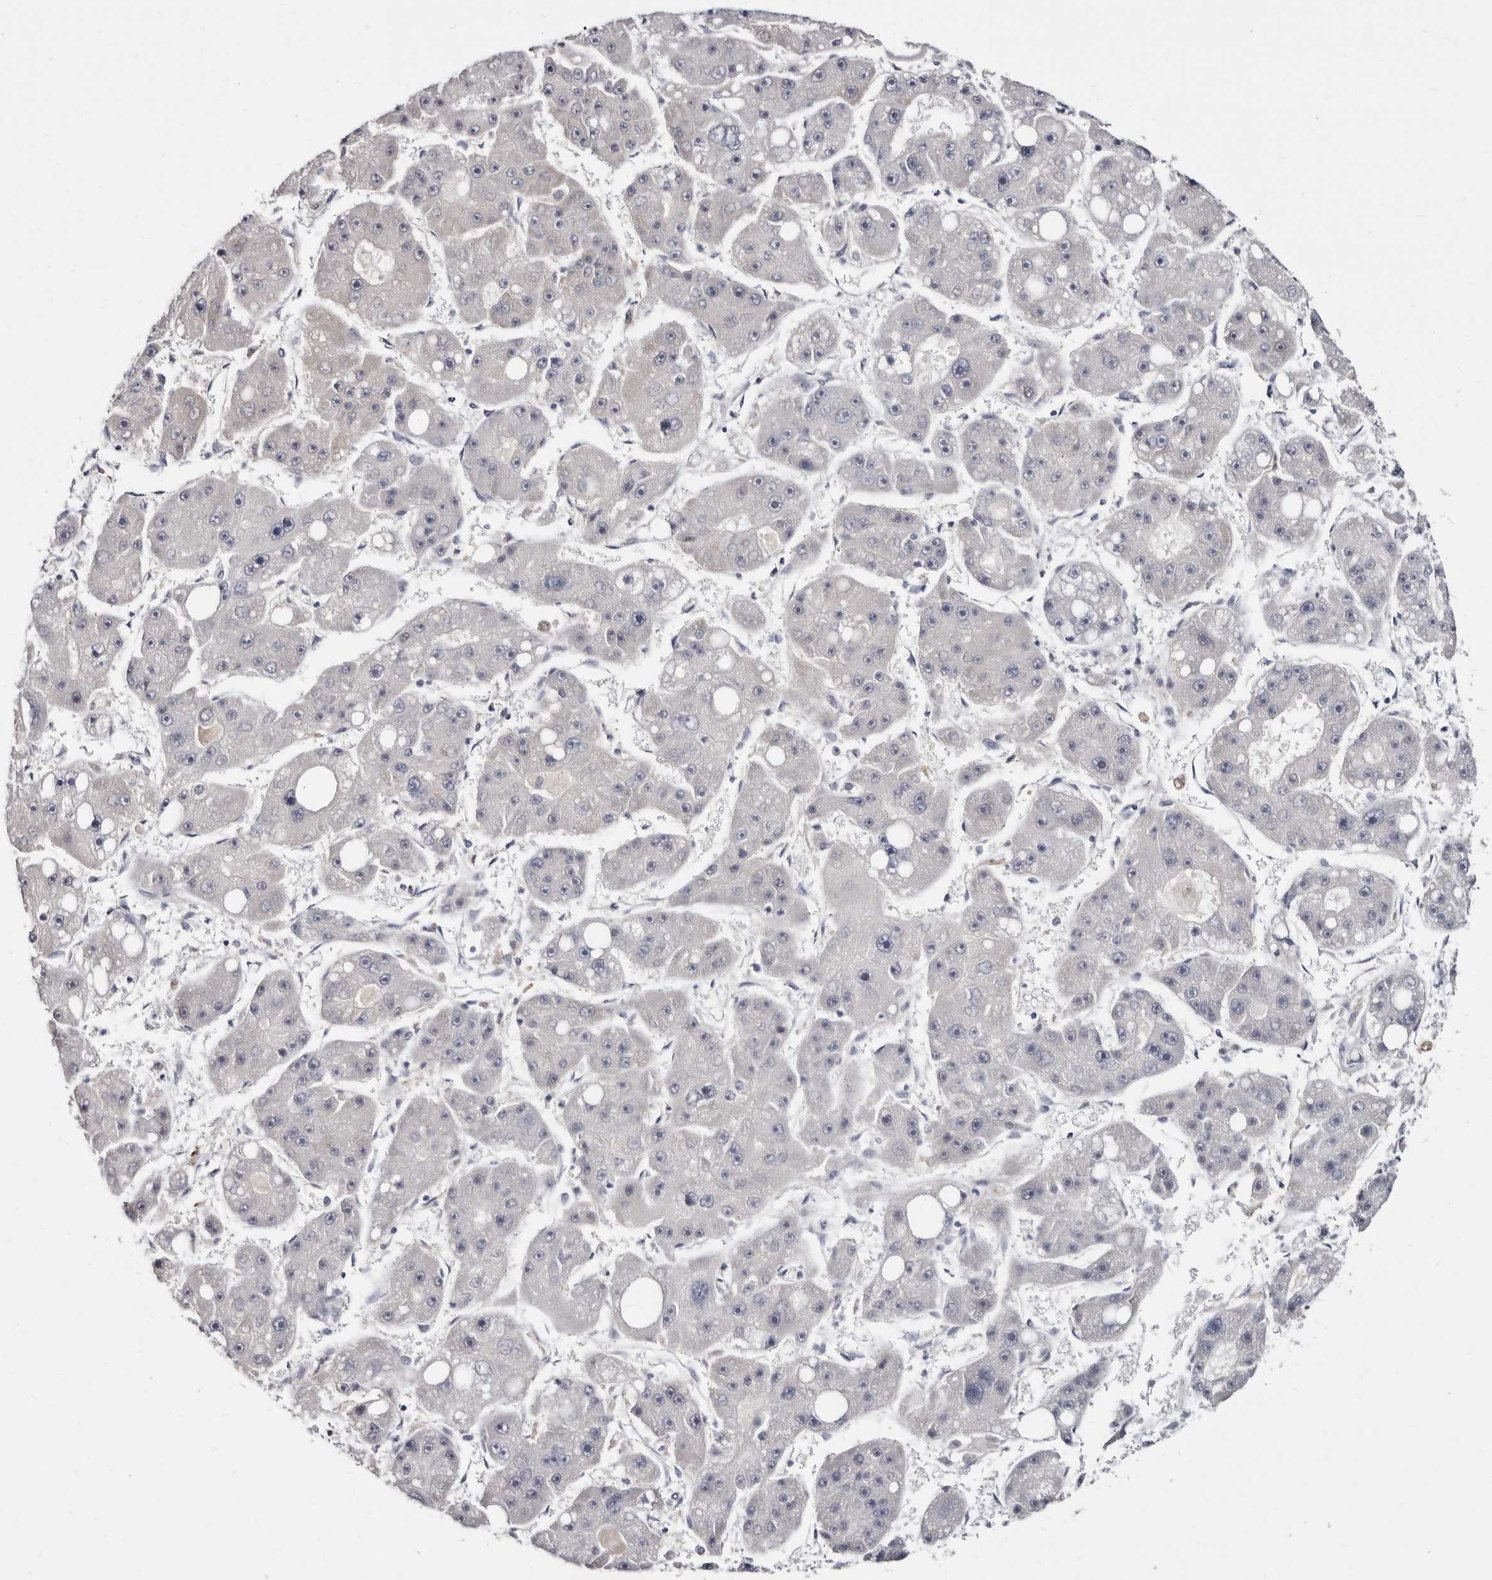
{"staining": {"intensity": "negative", "quantity": "none", "location": "none"}, "tissue": "liver cancer", "cell_type": "Tumor cells", "image_type": "cancer", "snomed": [{"axis": "morphology", "description": "Carcinoma, Hepatocellular, NOS"}, {"axis": "topography", "description": "Liver"}], "caption": "High magnification brightfield microscopy of hepatocellular carcinoma (liver) stained with DAB (3,3'-diaminobenzidine) (brown) and counterstained with hematoxylin (blue): tumor cells show no significant positivity. Nuclei are stained in blue.", "gene": "KLHL4", "patient": {"sex": "female", "age": 61}}